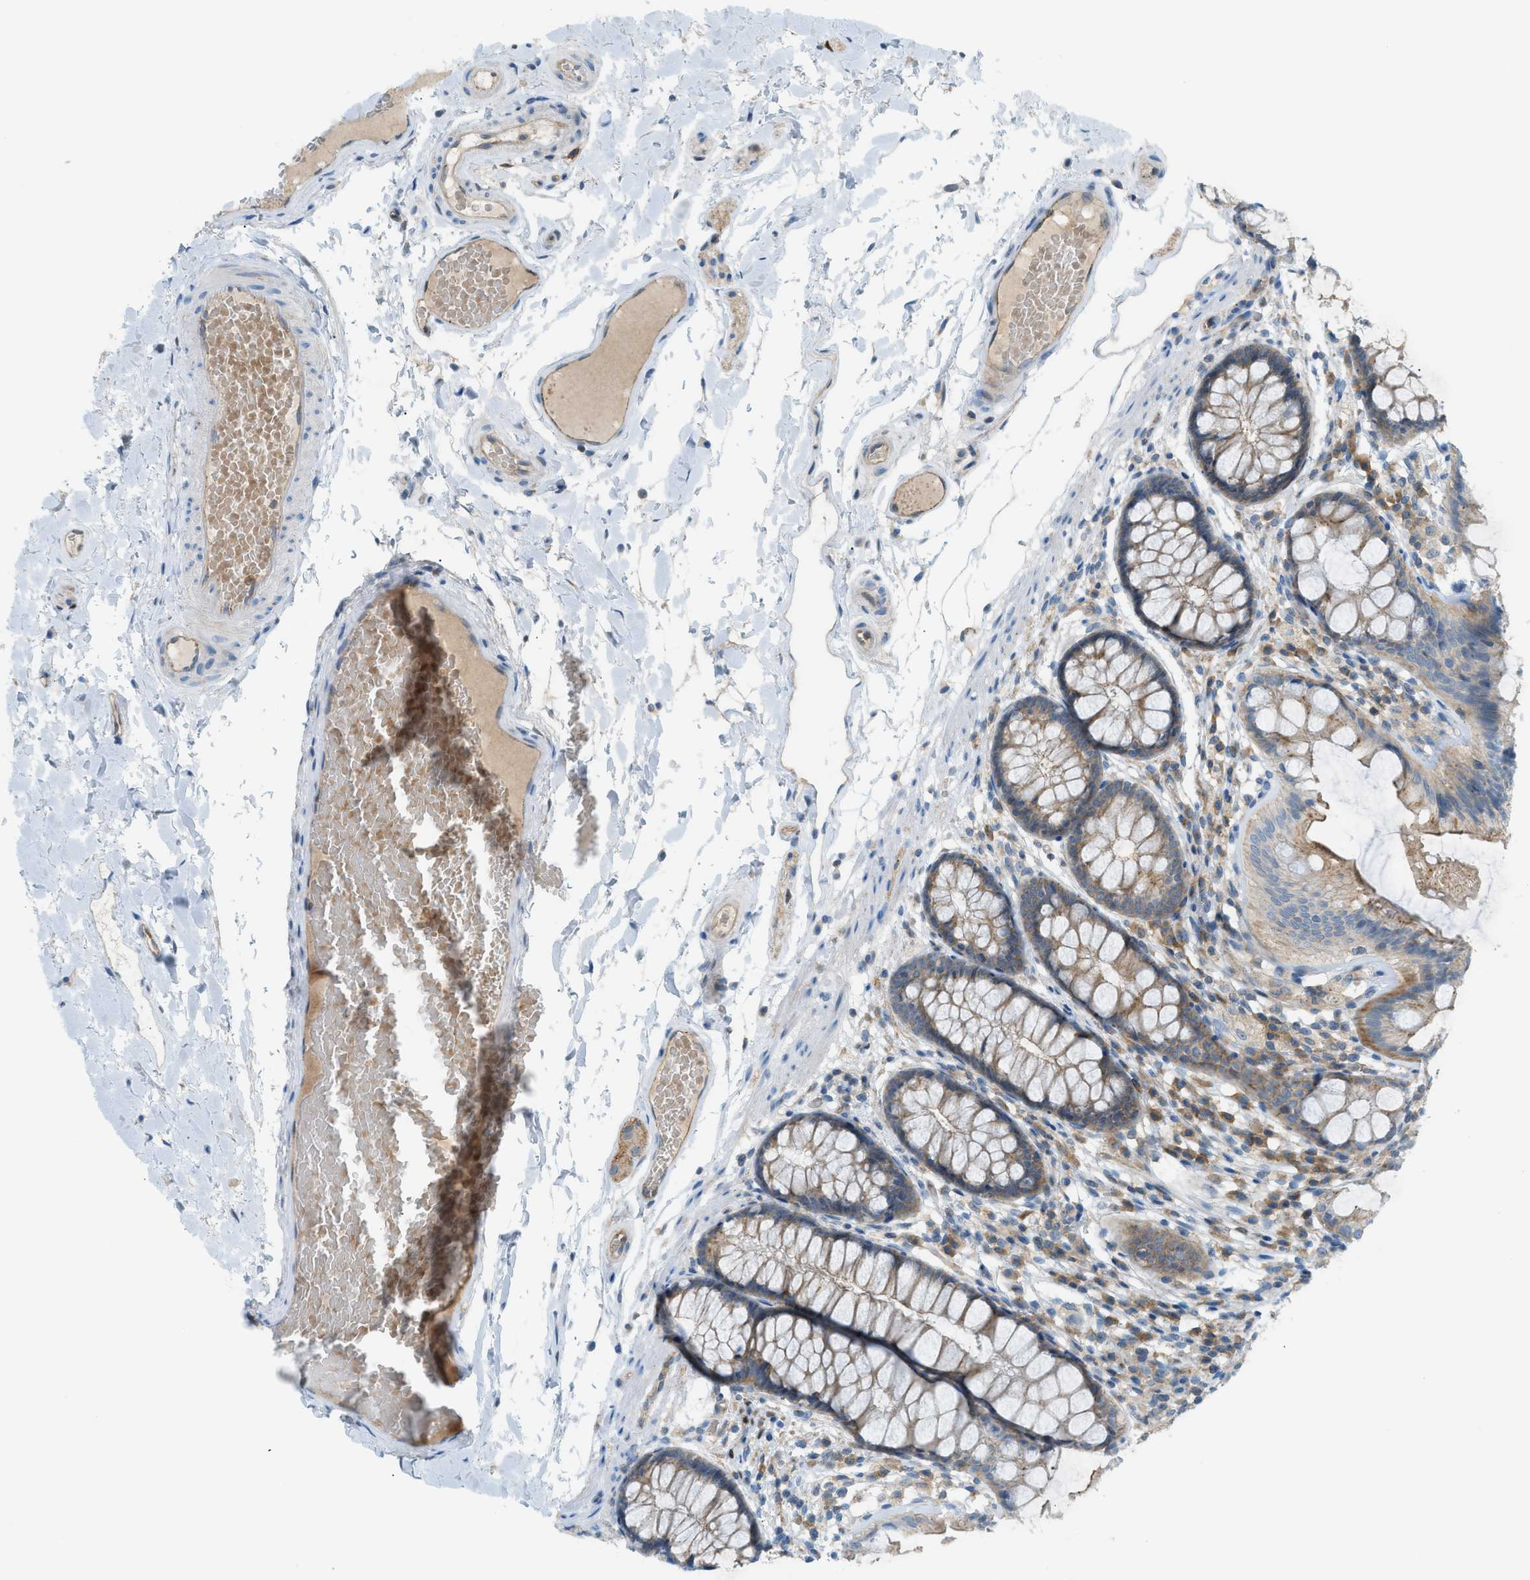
{"staining": {"intensity": "moderate", "quantity": ">75%", "location": "cytoplasmic/membranous"}, "tissue": "colon", "cell_type": "Endothelial cells", "image_type": "normal", "snomed": [{"axis": "morphology", "description": "Normal tissue, NOS"}, {"axis": "topography", "description": "Colon"}], "caption": "Colon was stained to show a protein in brown. There is medium levels of moderate cytoplasmic/membranous expression in about >75% of endothelial cells. The staining is performed using DAB brown chromogen to label protein expression. The nuclei are counter-stained blue using hematoxylin.", "gene": "GRK6", "patient": {"sex": "female", "age": 56}}